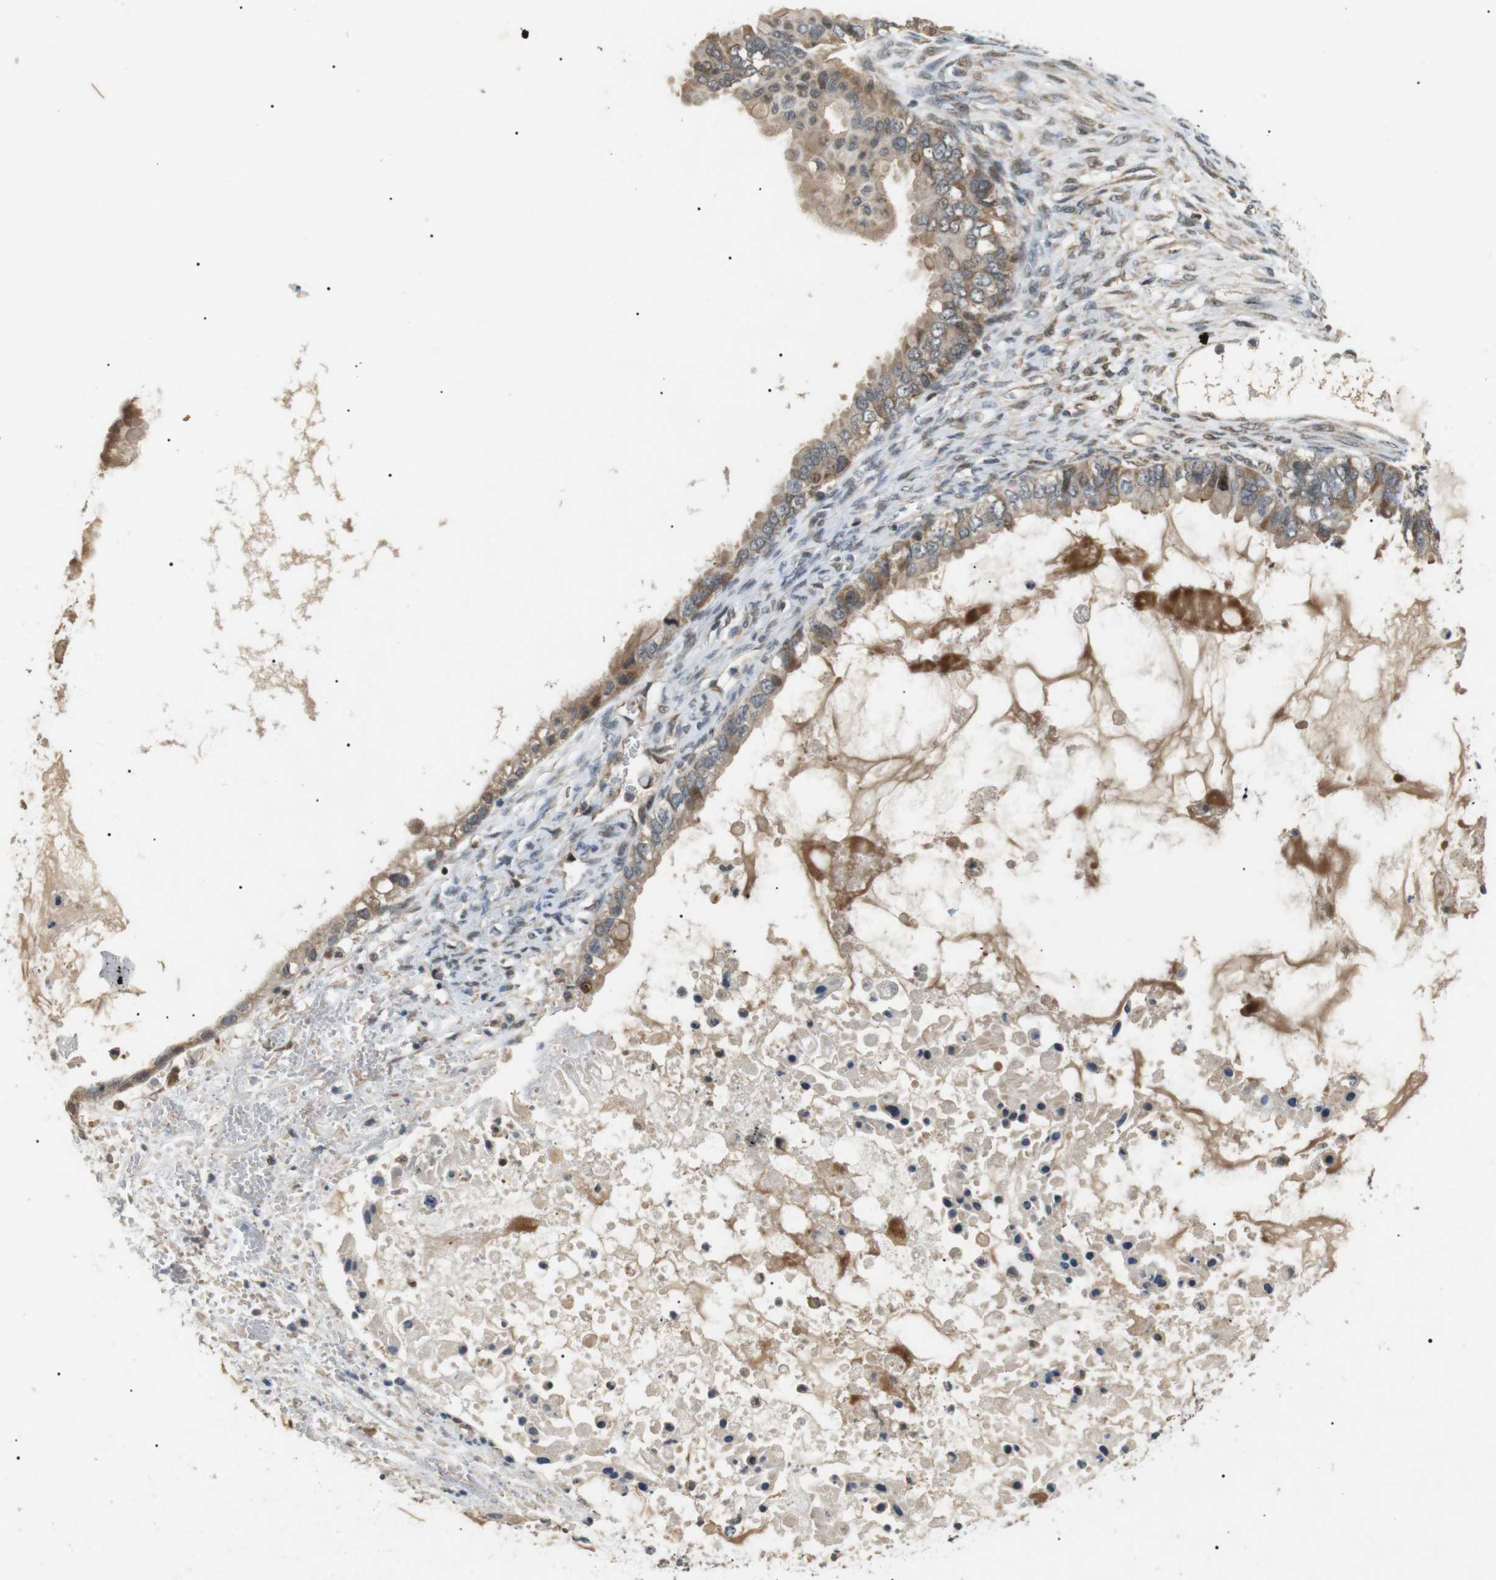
{"staining": {"intensity": "weak", "quantity": ">75%", "location": "cytoplasmic/membranous"}, "tissue": "ovarian cancer", "cell_type": "Tumor cells", "image_type": "cancer", "snomed": [{"axis": "morphology", "description": "Cystadenocarcinoma, mucinous, NOS"}, {"axis": "topography", "description": "Ovary"}], "caption": "DAB (3,3'-diaminobenzidine) immunohistochemical staining of human ovarian cancer (mucinous cystadenocarcinoma) displays weak cytoplasmic/membranous protein staining in approximately >75% of tumor cells.", "gene": "HSPA13", "patient": {"sex": "female", "age": 80}}